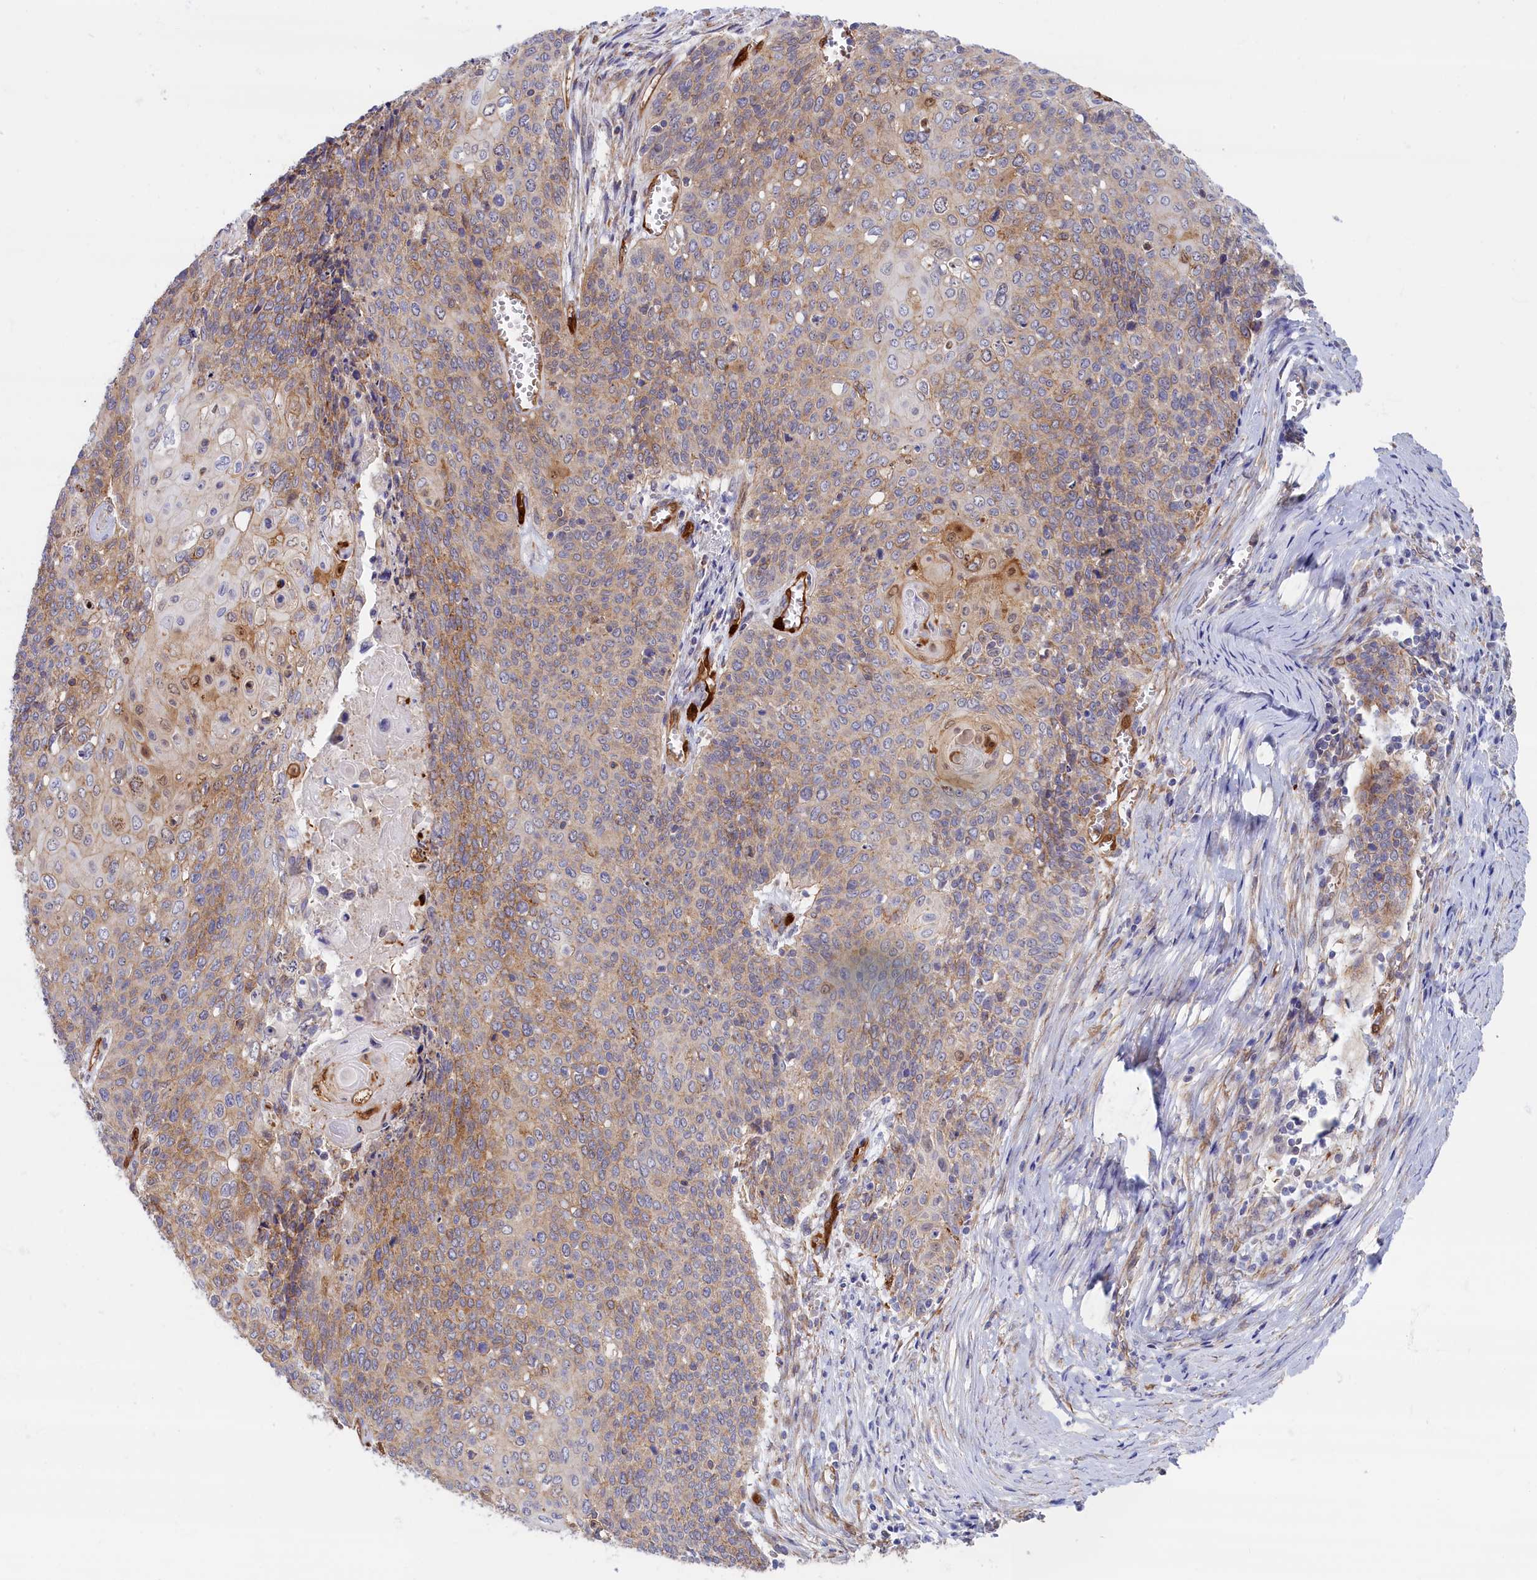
{"staining": {"intensity": "weak", "quantity": "25%-75%", "location": "cytoplasmic/membranous"}, "tissue": "cervical cancer", "cell_type": "Tumor cells", "image_type": "cancer", "snomed": [{"axis": "morphology", "description": "Squamous cell carcinoma, NOS"}, {"axis": "topography", "description": "Cervix"}], "caption": "Human cervical cancer stained with a protein marker demonstrates weak staining in tumor cells.", "gene": "ABCC12", "patient": {"sex": "female", "age": 39}}